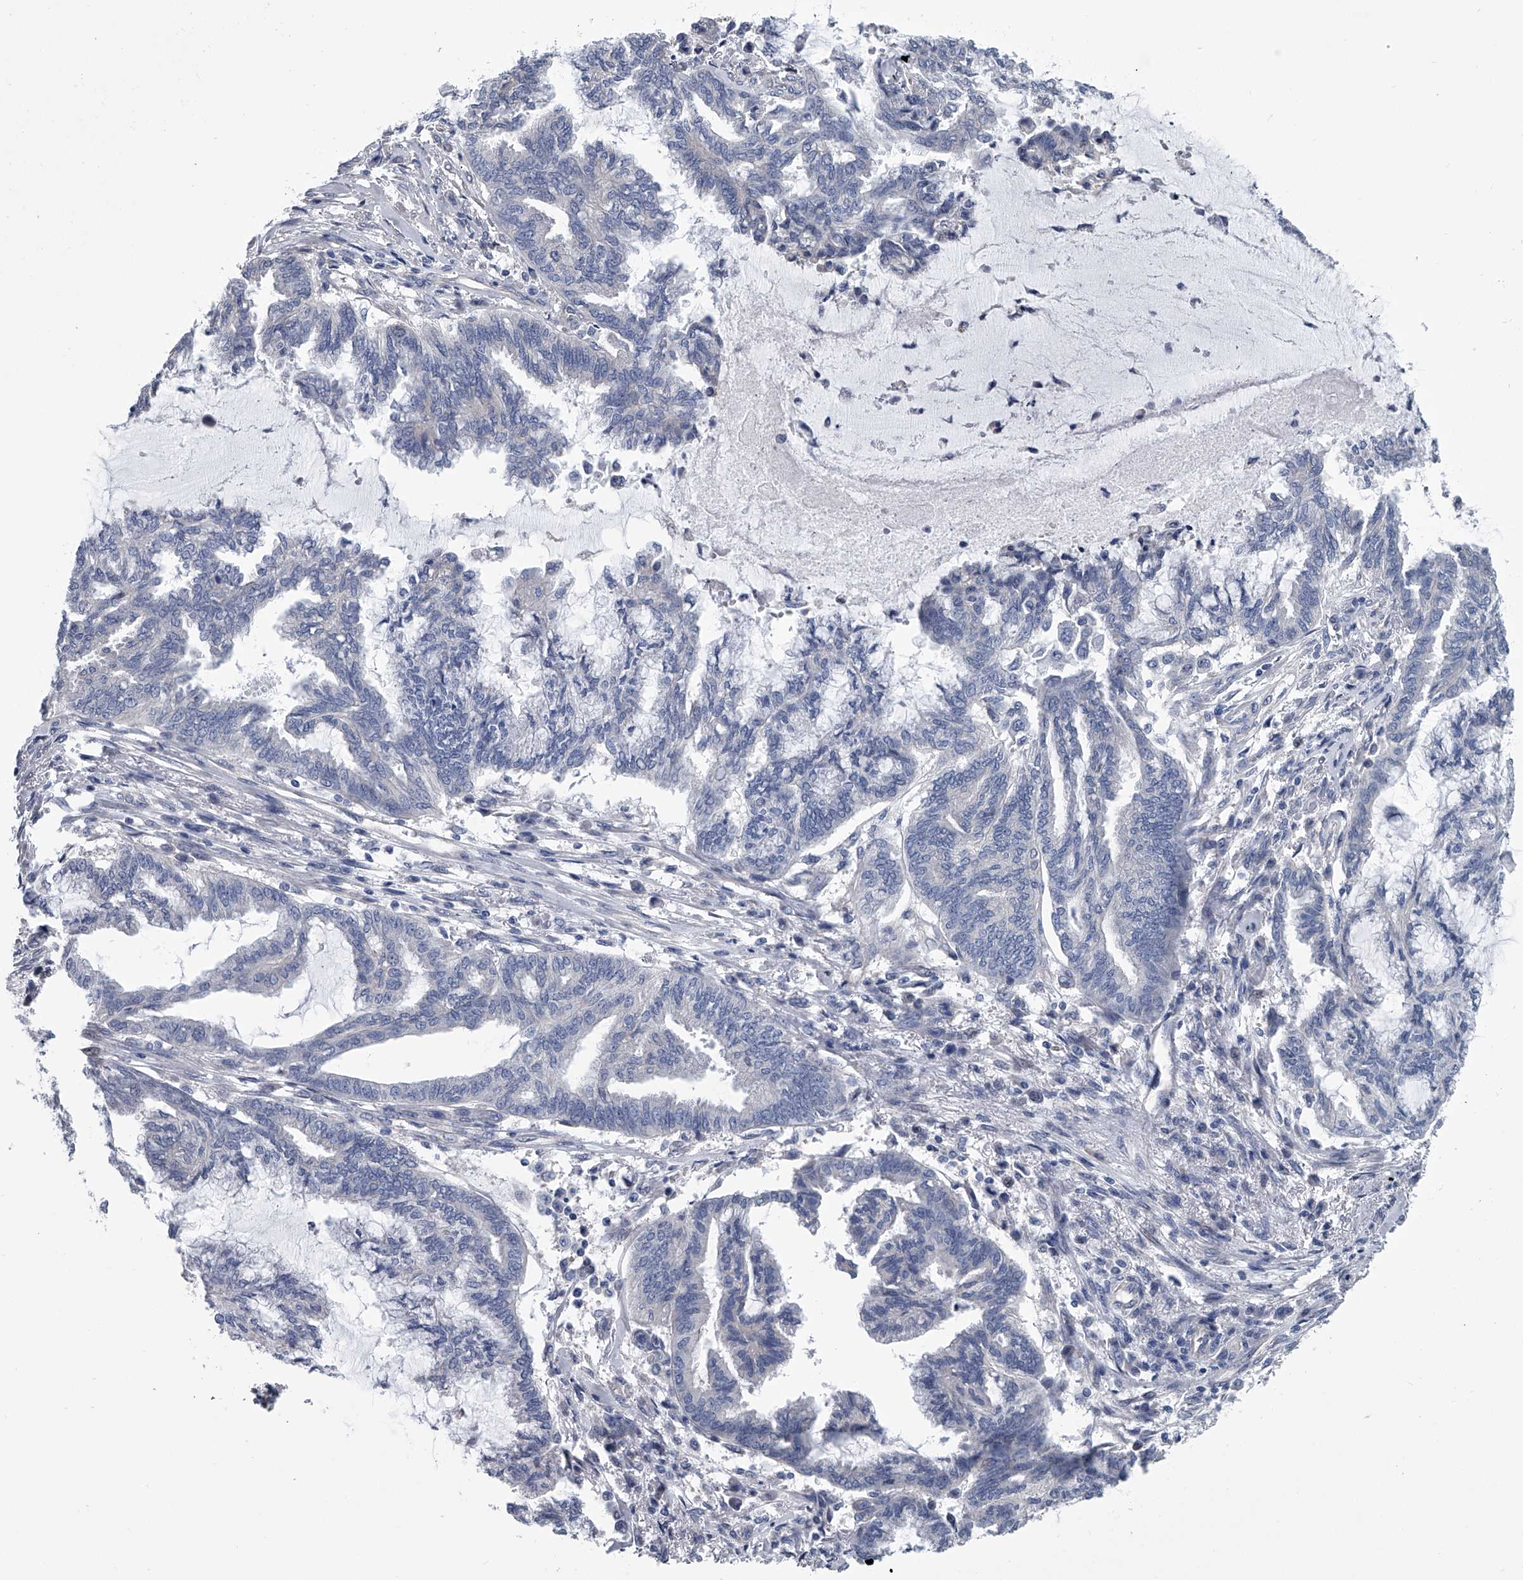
{"staining": {"intensity": "negative", "quantity": "none", "location": "none"}, "tissue": "endometrial cancer", "cell_type": "Tumor cells", "image_type": "cancer", "snomed": [{"axis": "morphology", "description": "Adenocarcinoma, NOS"}, {"axis": "topography", "description": "Endometrium"}], "caption": "A micrograph of endometrial adenocarcinoma stained for a protein reveals no brown staining in tumor cells. (DAB (3,3'-diaminobenzidine) IHC with hematoxylin counter stain).", "gene": "ABCG1", "patient": {"sex": "female", "age": 86}}